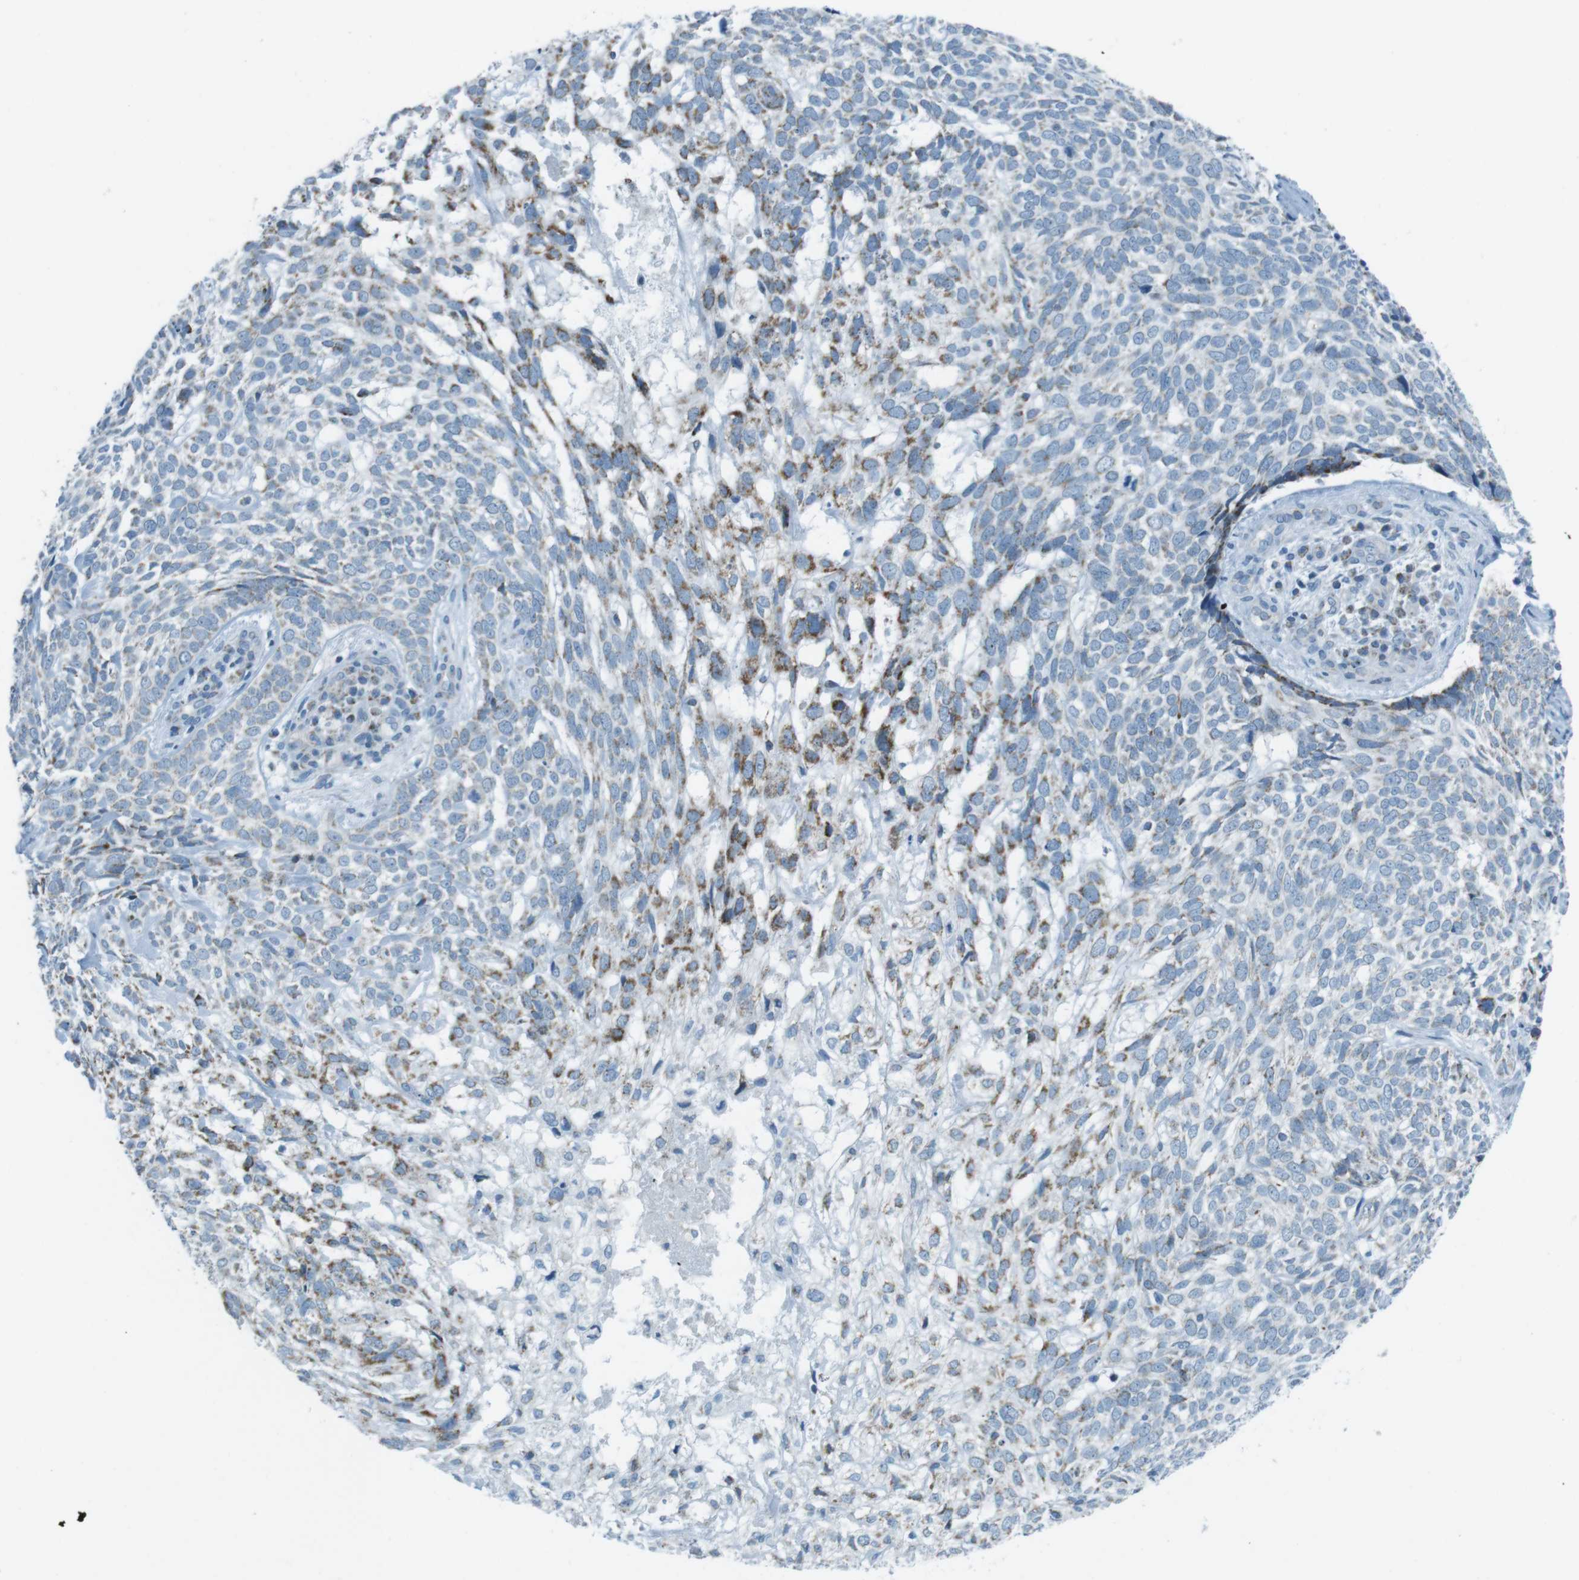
{"staining": {"intensity": "moderate", "quantity": "<25%", "location": "cytoplasmic/membranous"}, "tissue": "skin cancer", "cell_type": "Tumor cells", "image_type": "cancer", "snomed": [{"axis": "morphology", "description": "Basal cell carcinoma"}, {"axis": "topography", "description": "Skin"}], "caption": "This is a photomicrograph of immunohistochemistry (IHC) staining of basal cell carcinoma (skin), which shows moderate staining in the cytoplasmic/membranous of tumor cells.", "gene": "DNAJA3", "patient": {"sex": "male", "age": 72}}